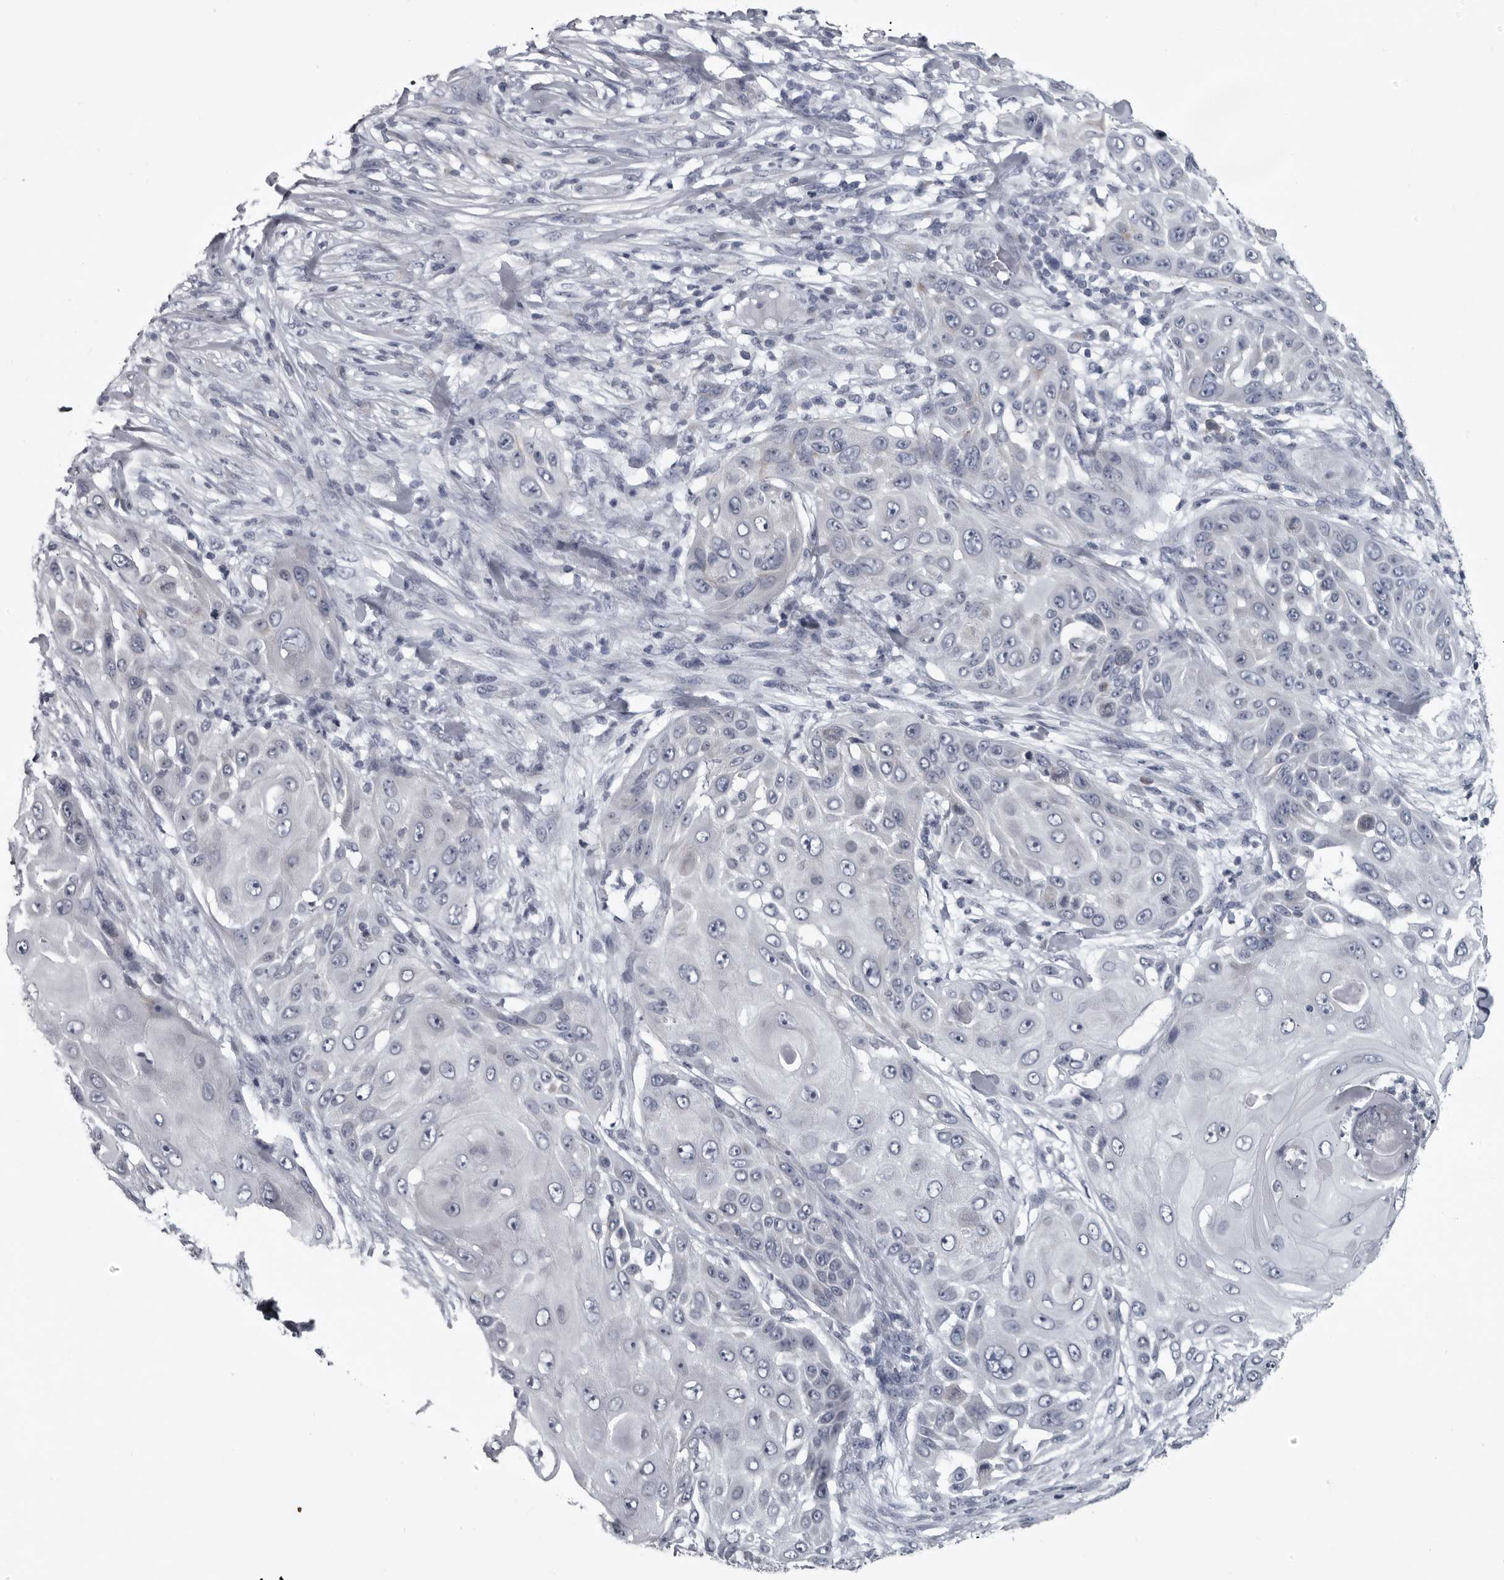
{"staining": {"intensity": "negative", "quantity": "none", "location": "none"}, "tissue": "skin cancer", "cell_type": "Tumor cells", "image_type": "cancer", "snomed": [{"axis": "morphology", "description": "Squamous cell carcinoma, NOS"}, {"axis": "topography", "description": "Skin"}], "caption": "High magnification brightfield microscopy of skin cancer (squamous cell carcinoma) stained with DAB (brown) and counterstained with hematoxylin (blue): tumor cells show no significant staining. (Stains: DAB immunohistochemistry with hematoxylin counter stain, Microscopy: brightfield microscopy at high magnification).", "gene": "MYOC", "patient": {"sex": "female", "age": 44}}